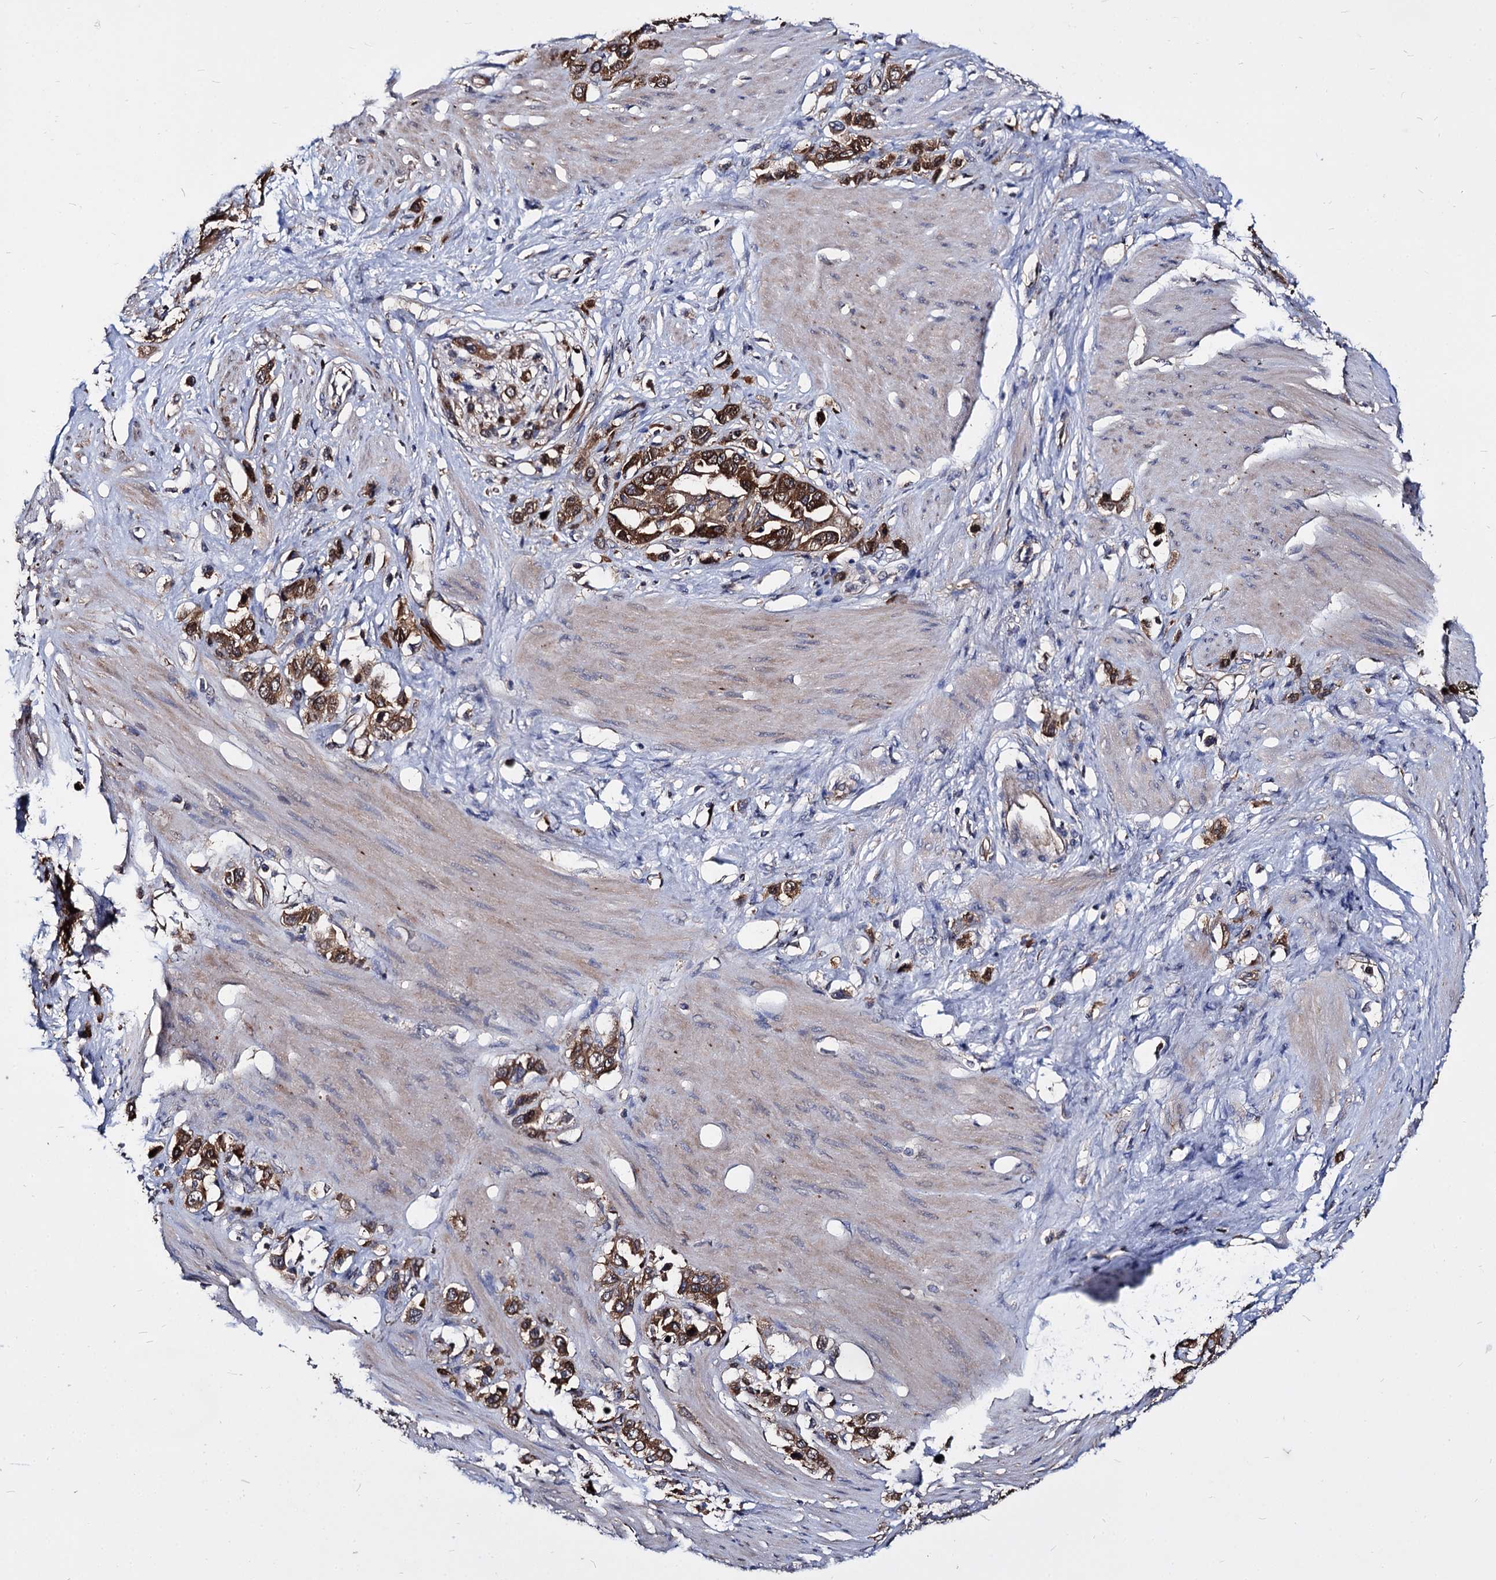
{"staining": {"intensity": "strong", "quantity": ">75%", "location": "cytoplasmic/membranous"}, "tissue": "stomach cancer", "cell_type": "Tumor cells", "image_type": "cancer", "snomed": [{"axis": "morphology", "description": "Adenocarcinoma, NOS"}, {"axis": "morphology", "description": "Adenocarcinoma, High grade"}, {"axis": "topography", "description": "Stomach, upper"}, {"axis": "topography", "description": "Stomach, lower"}], "caption": "A high amount of strong cytoplasmic/membranous expression is seen in approximately >75% of tumor cells in stomach adenocarcinoma tissue. Ihc stains the protein in brown and the nuclei are stained blue.", "gene": "NME1", "patient": {"sex": "female", "age": 65}}